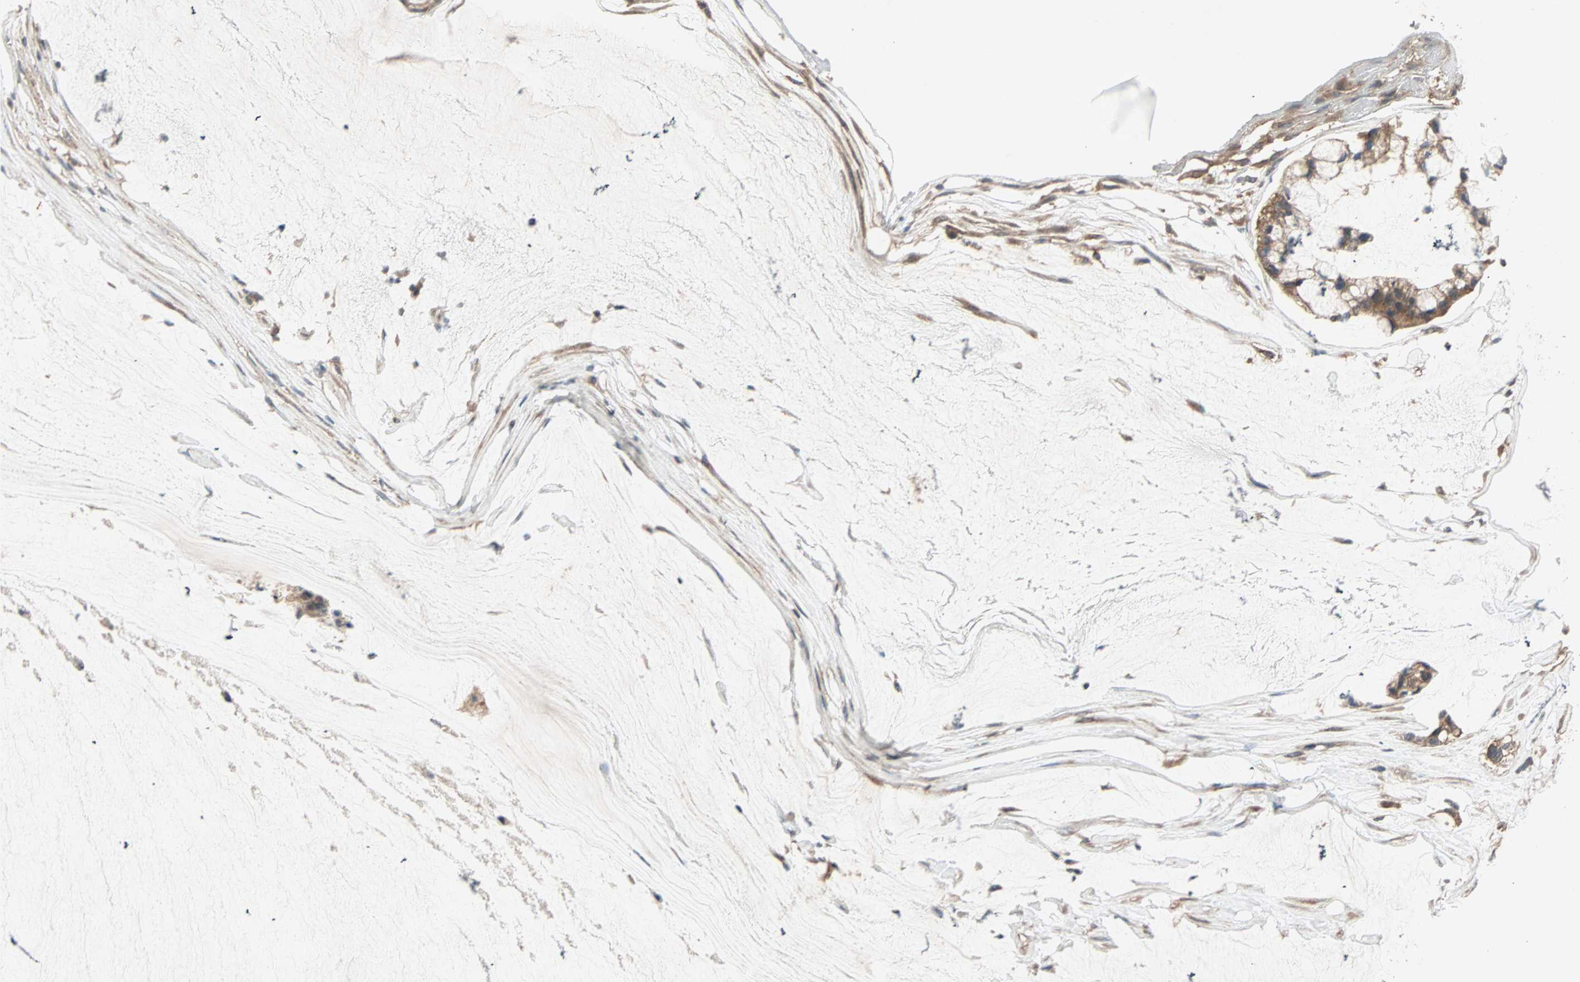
{"staining": {"intensity": "moderate", "quantity": ">75%", "location": "cytoplasmic/membranous"}, "tissue": "ovarian cancer", "cell_type": "Tumor cells", "image_type": "cancer", "snomed": [{"axis": "morphology", "description": "Cystadenocarcinoma, mucinous, NOS"}, {"axis": "topography", "description": "Ovary"}], "caption": "Immunohistochemistry micrograph of neoplastic tissue: human mucinous cystadenocarcinoma (ovarian) stained using immunohistochemistry (IHC) shows medium levels of moderate protein expression localized specifically in the cytoplasmic/membranous of tumor cells, appearing as a cytoplasmic/membranous brown color.", "gene": "UBAC1", "patient": {"sex": "female", "age": 39}}